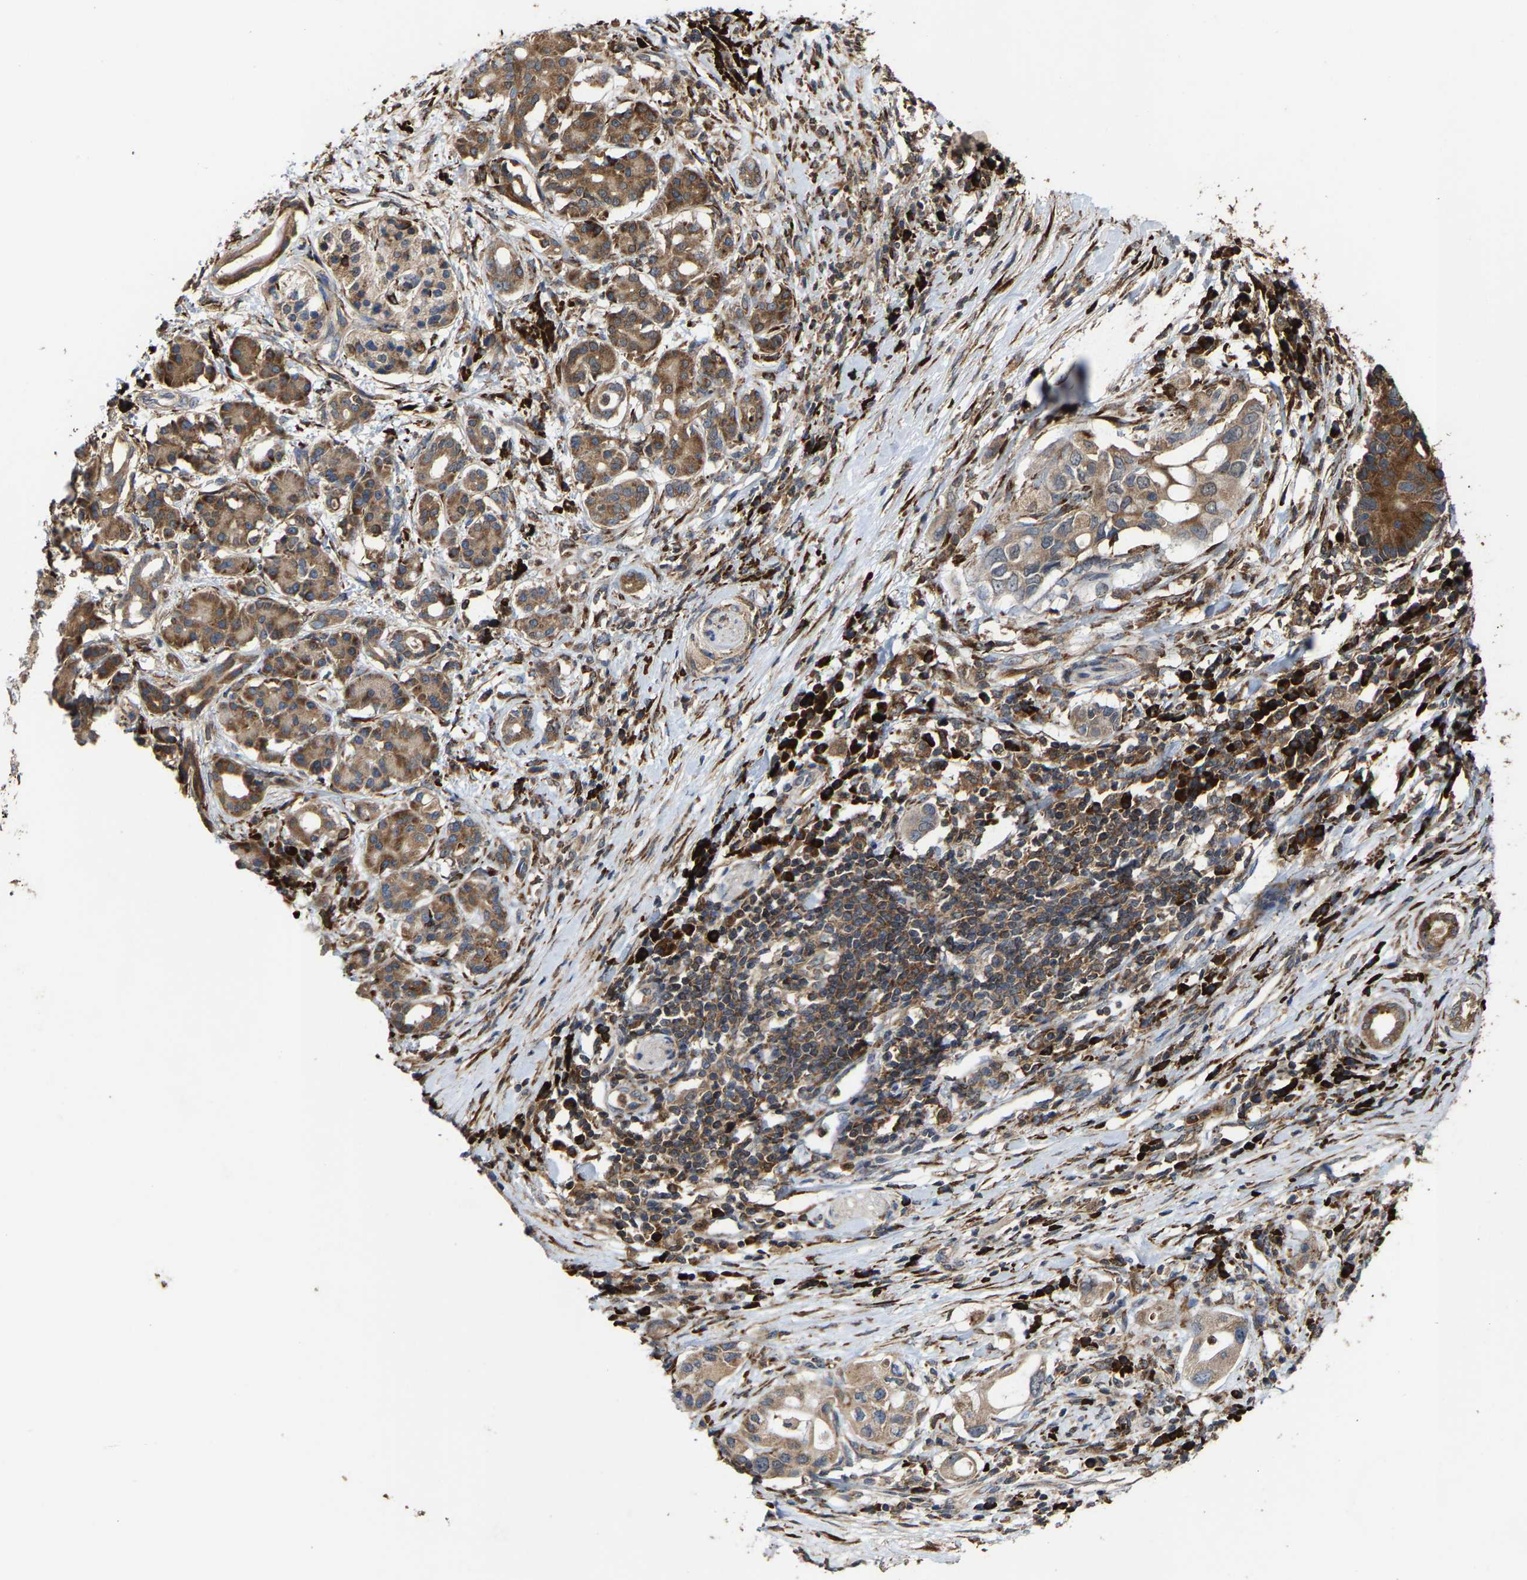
{"staining": {"intensity": "moderate", "quantity": ">75%", "location": "cytoplasmic/membranous"}, "tissue": "pancreatic cancer", "cell_type": "Tumor cells", "image_type": "cancer", "snomed": [{"axis": "morphology", "description": "Adenocarcinoma, NOS"}, {"axis": "topography", "description": "Pancreas"}], "caption": "Tumor cells display medium levels of moderate cytoplasmic/membranous staining in approximately >75% of cells in pancreatic adenocarcinoma.", "gene": "FGD3", "patient": {"sex": "female", "age": 56}}